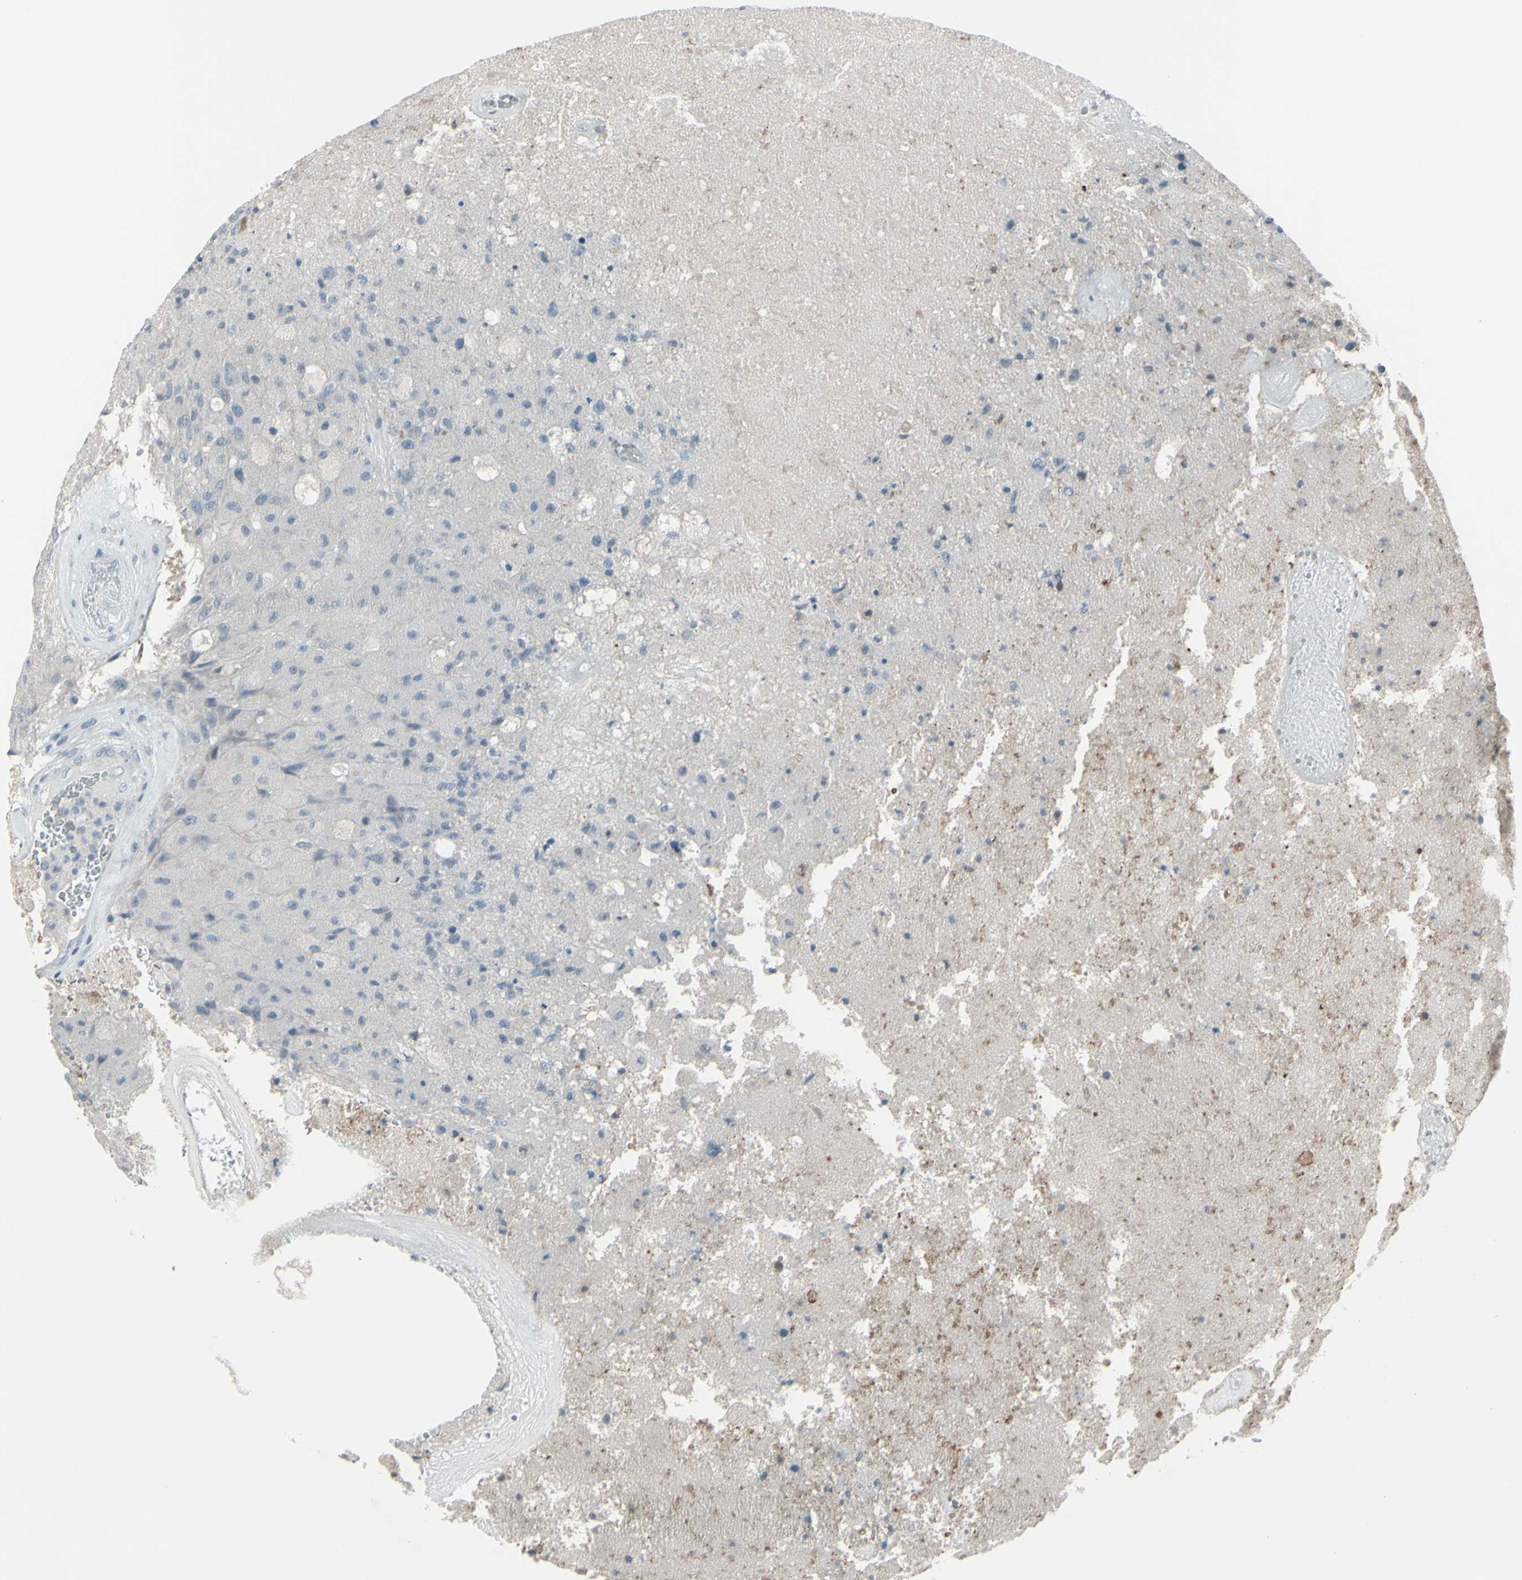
{"staining": {"intensity": "negative", "quantity": "none", "location": "none"}, "tissue": "glioma", "cell_type": "Tumor cells", "image_type": "cancer", "snomed": [{"axis": "morphology", "description": "Normal tissue, NOS"}, {"axis": "morphology", "description": "Glioma, malignant, High grade"}, {"axis": "topography", "description": "Cerebral cortex"}], "caption": "Immunohistochemical staining of glioma exhibits no significant positivity in tumor cells.", "gene": "RAB3A", "patient": {"sex": "male", "age": 77}}